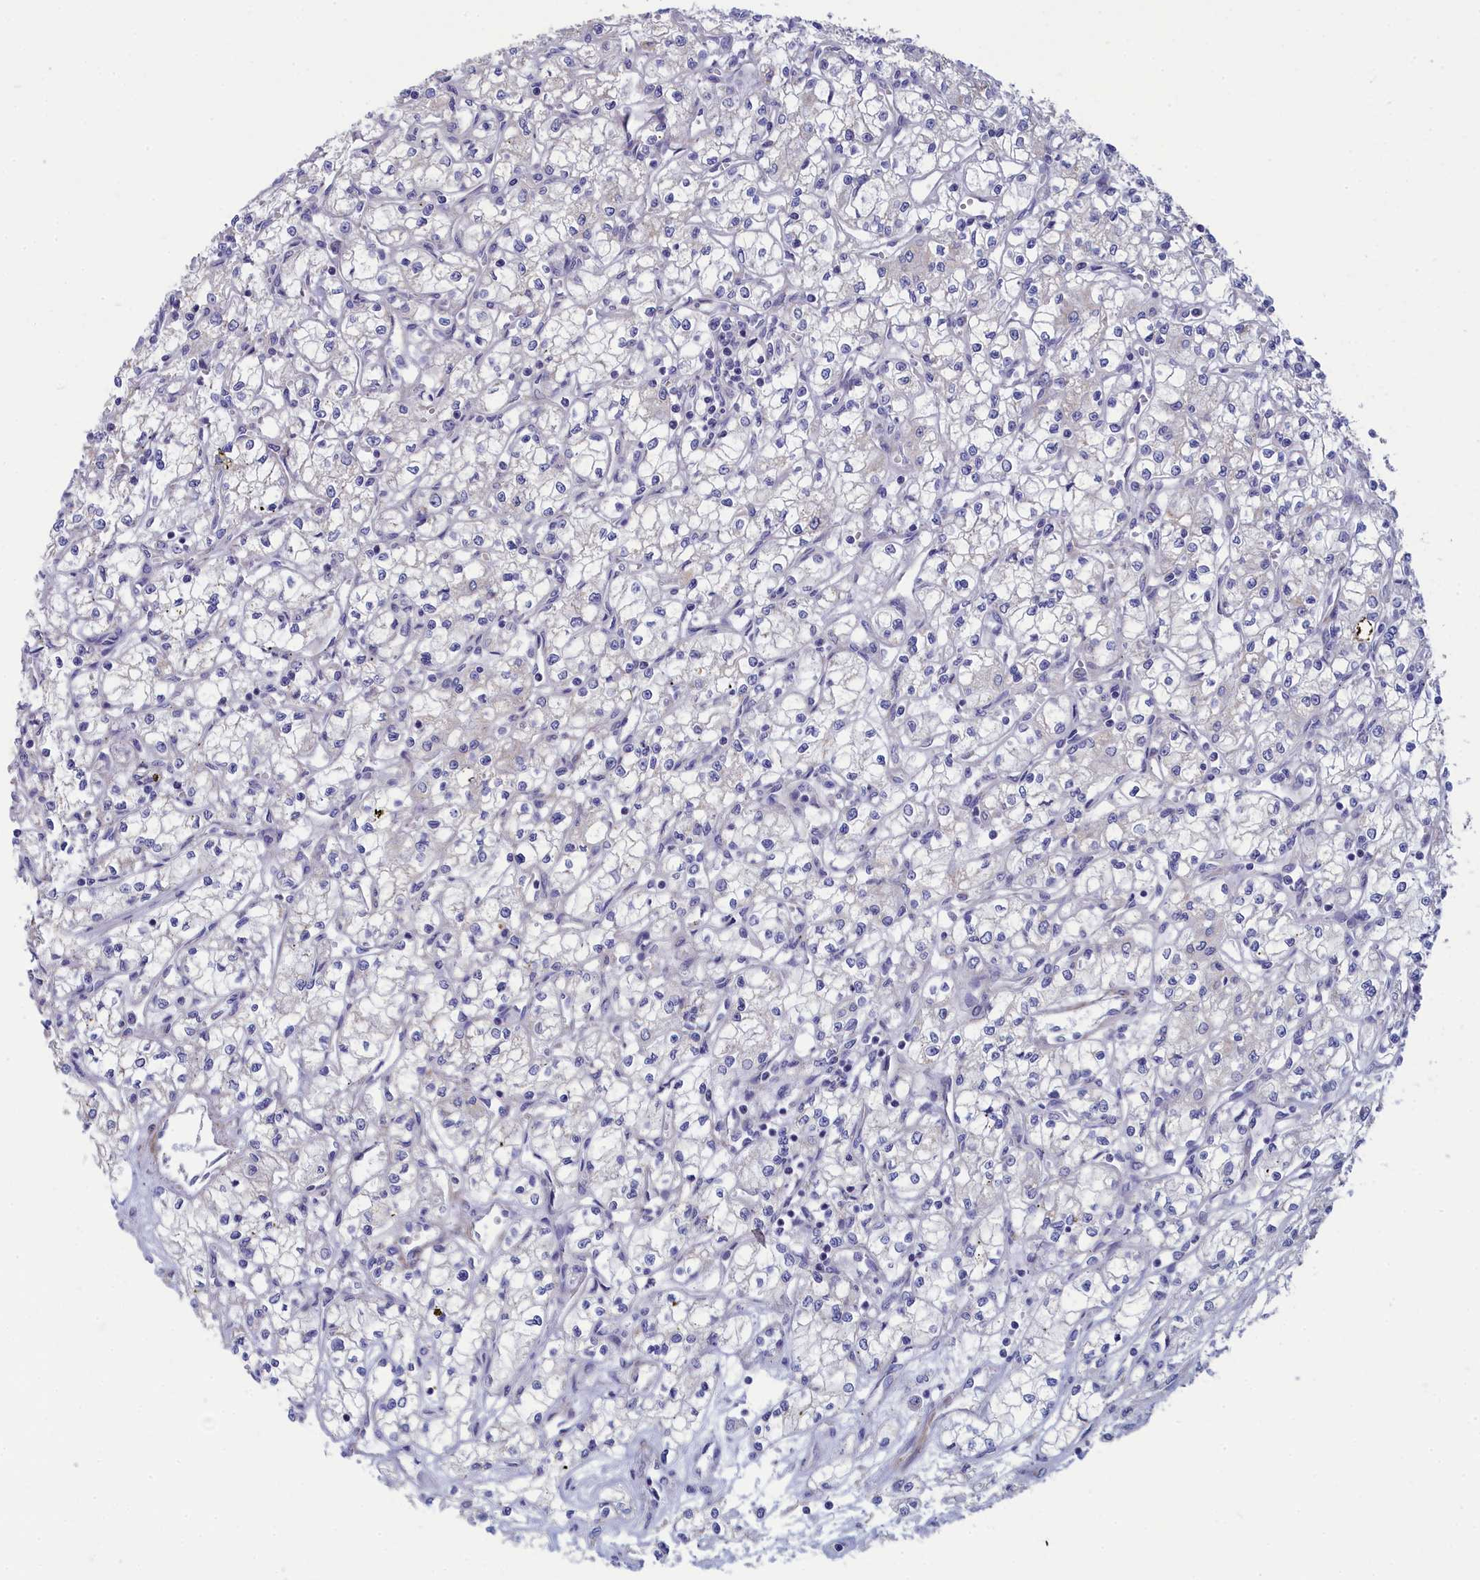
{"staining": {"intensity": "negative", "quantity": "none", "location": "none"}, "tissue": "renal cancer", "cell_type": "Tumor cells", "image_type": "cancer", "snomed": [{"axis": "morphology", "description": "Adenocarcinoma, NOS"}, {"axis": "topography", "description": "Kidney"}], "caption": "Tumor cells are negative for protein expression in human renal adenocarcinoma. Brightfield microscopy of immunohistochemistry (IHC) stained with DAB (brown) and hematoxylin (blue), captured at high magnification.", "gene": "TUBGCP4", "patient": {"sex": "male", "age": 59}}